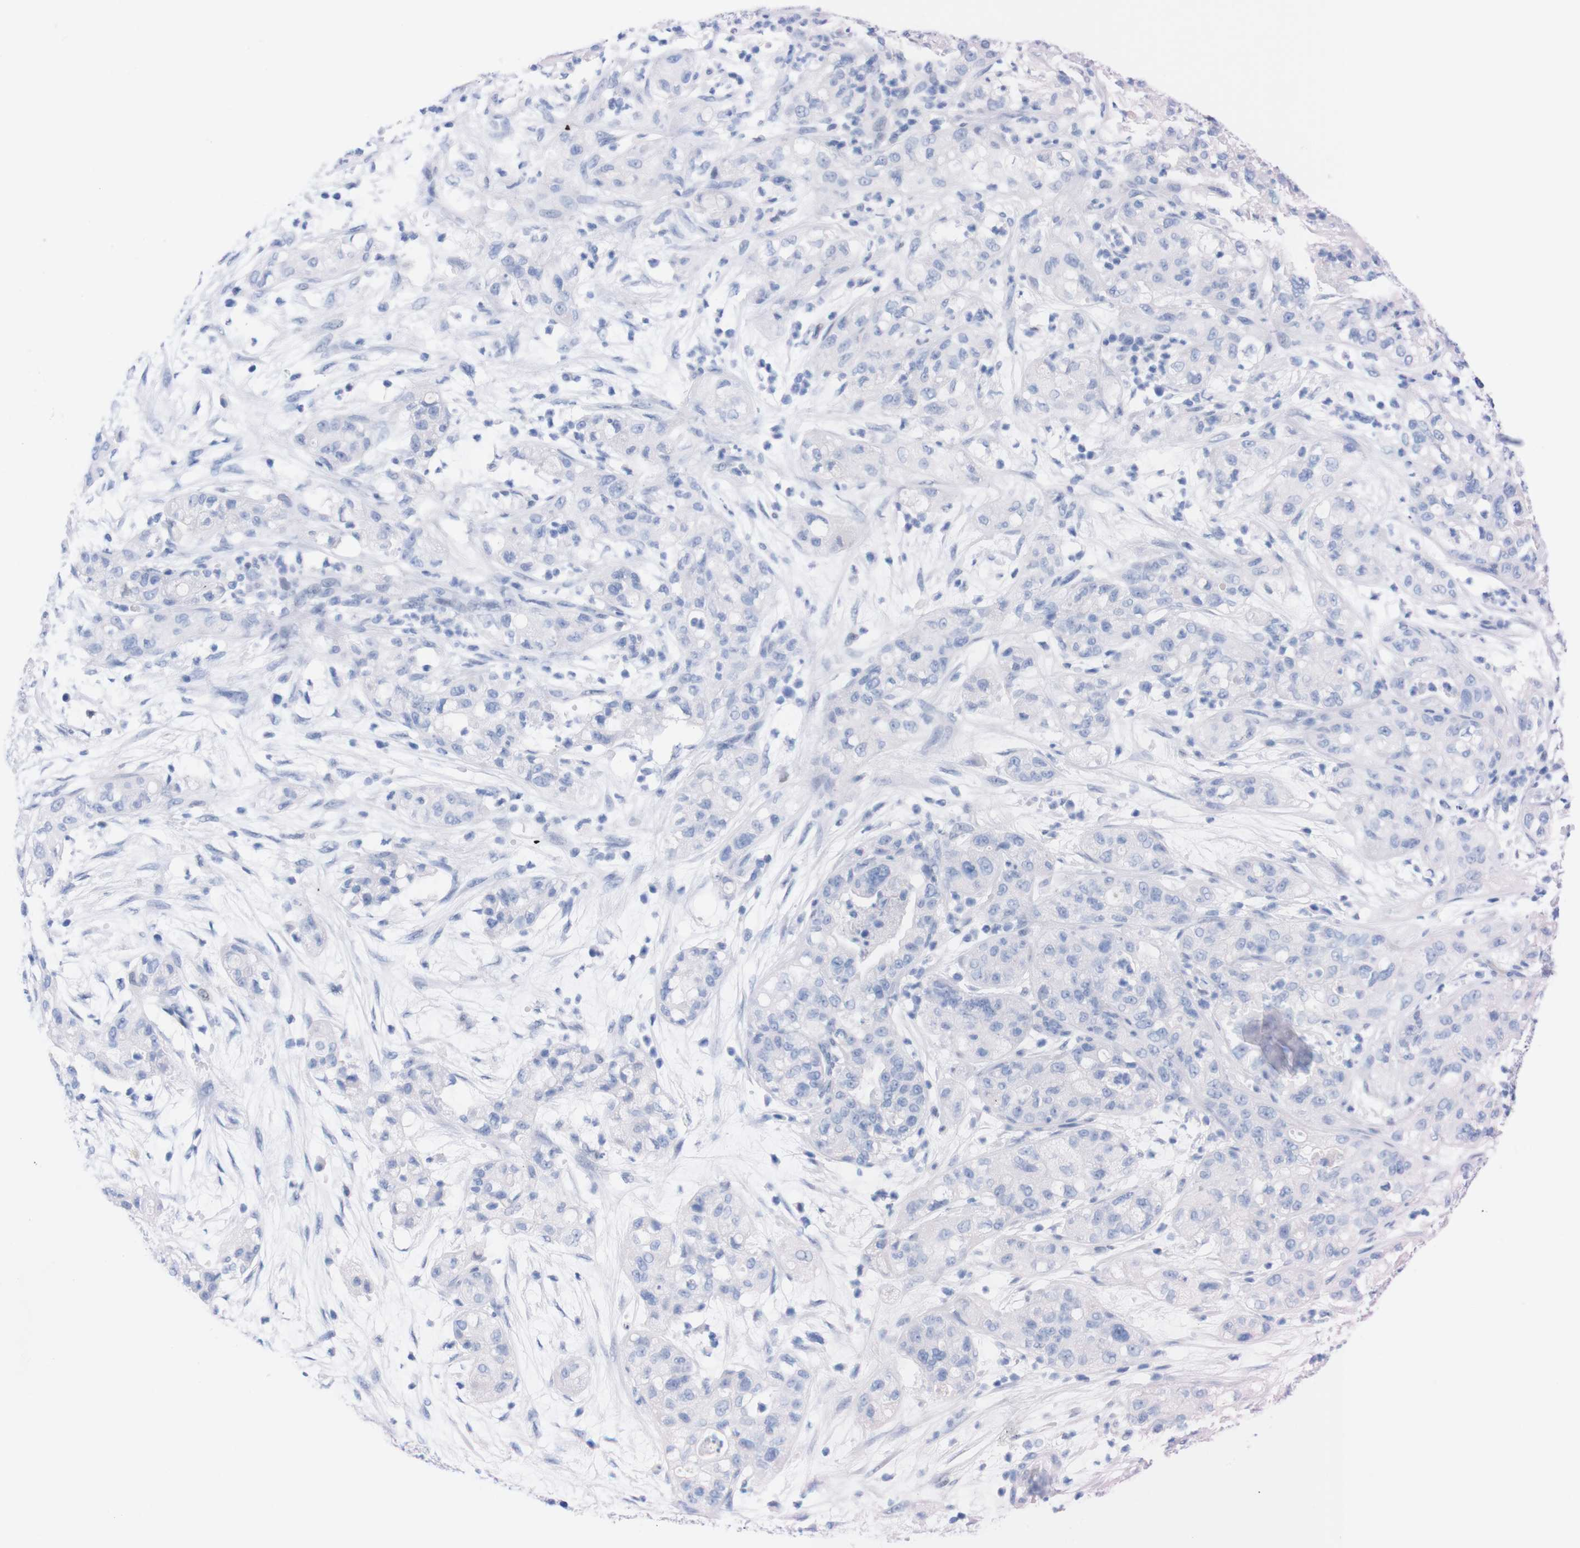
{"staining": {"intensity": "negative", "quantity": "none", "location": "none"}, "tissue": "pancreatic cancer", "cell_type": "Tumor cells", "image_type": "cancer", "snomed": [{"axis": "morphology", "description": "Adenocarcinoma, NOS"}, {"axis": "topography", "description": "Pancreas"}], "caption": "This photomicrograph is of pancreatic cancer stained with IHC to label a protein in brown with the nuclei are counter-stained blue. There is no staining in tumor cells. (DAB IHC with hematoxylin counter stain).", "gene": "P2RY12", "patient": {"sex": "female", "age": 78}}